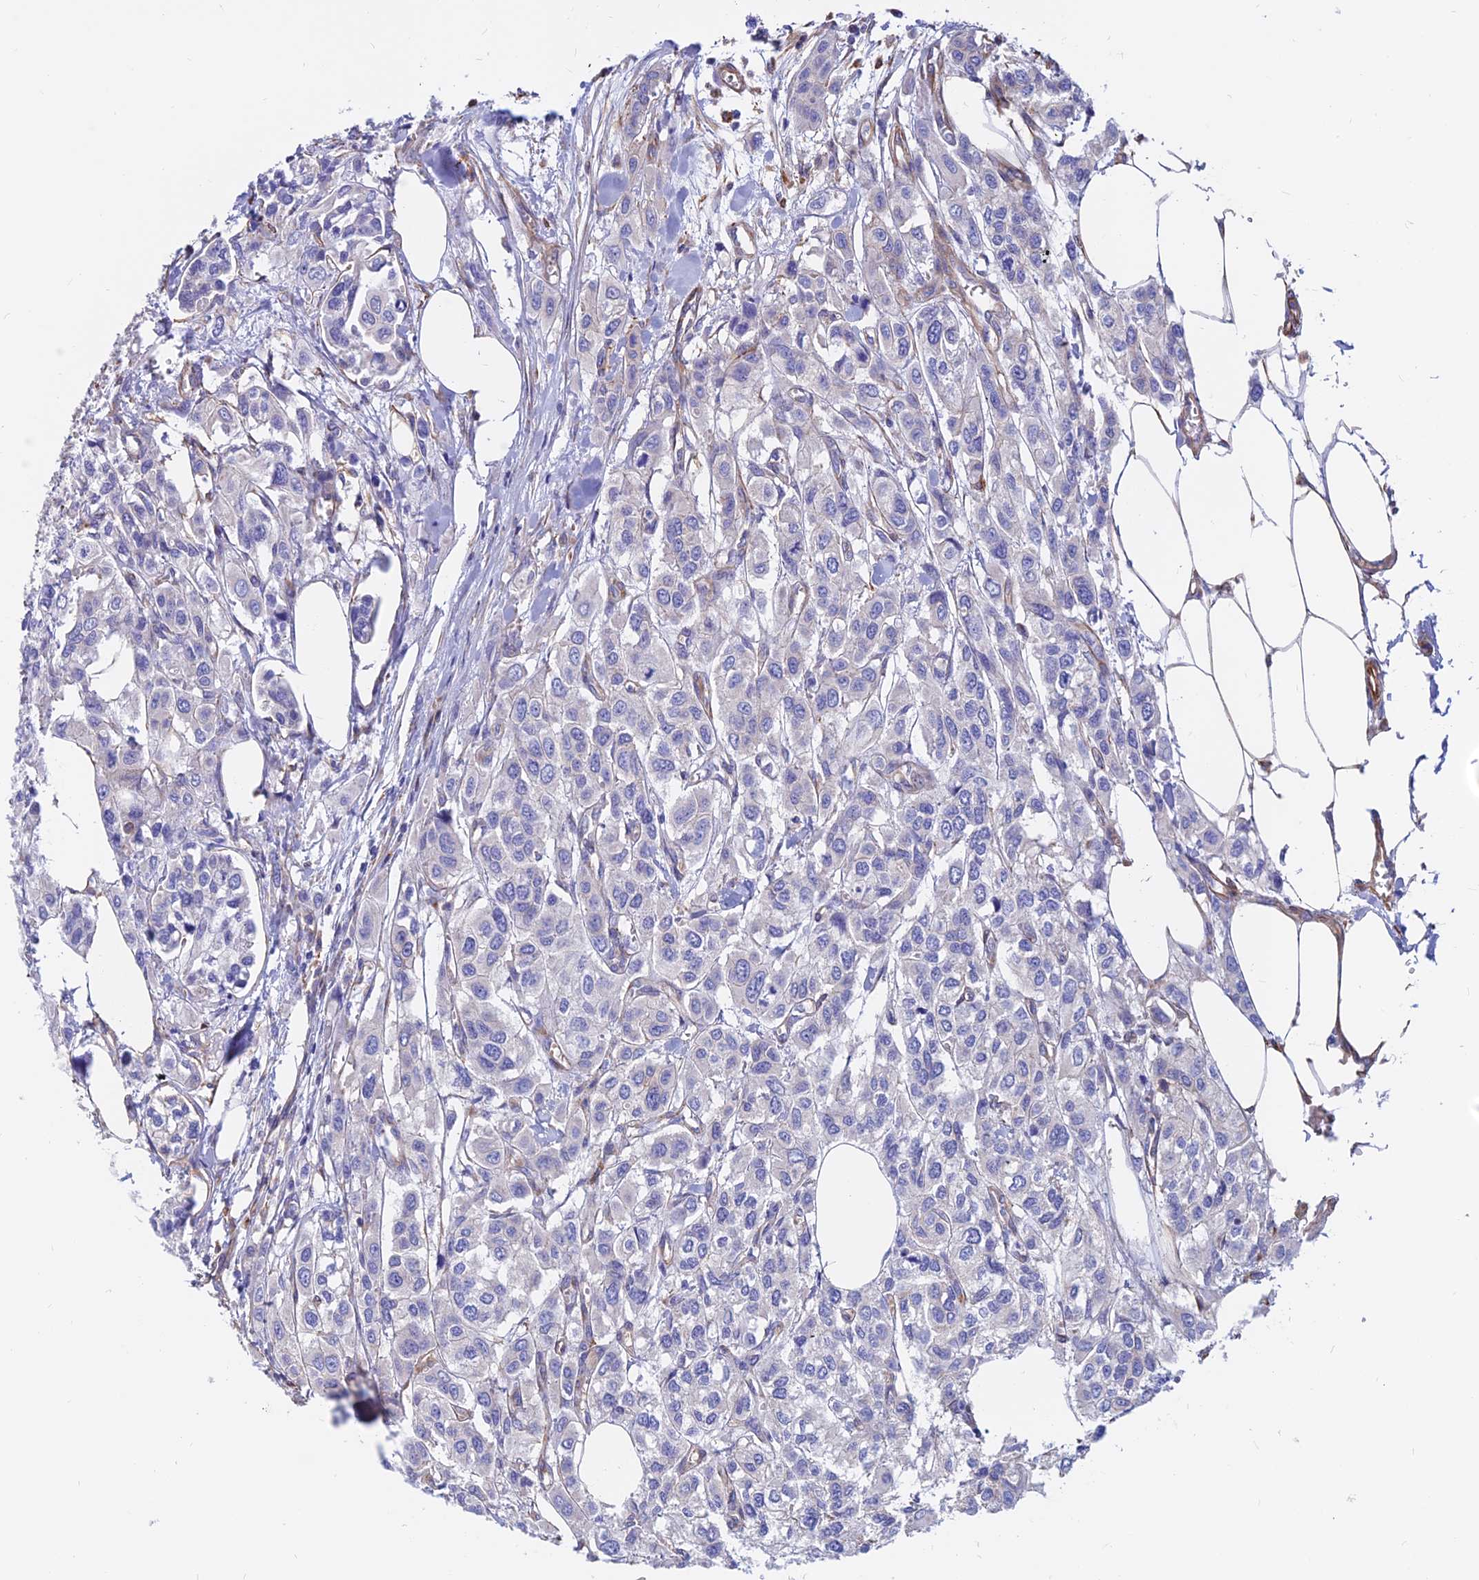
{"staining": {"intensity": "negative", "quantity": "none", "location": "none"}, "tissue": "urothelial cancer", "cell_type": "Tumor cells", "image_type": "cancer", "snomed": [{"axis": "morphology", "description": "Urothelial carcinoma, High grade"}, {"axis": "topography", "description": "Urinary bladder"}], "caption": "Immunohistochemistry (IHC) of human high-grade urothelial carcinoma displays no staining in tumor cells.", "gene": "CDK18", "patient": {"sex": "male", "age": 67}}